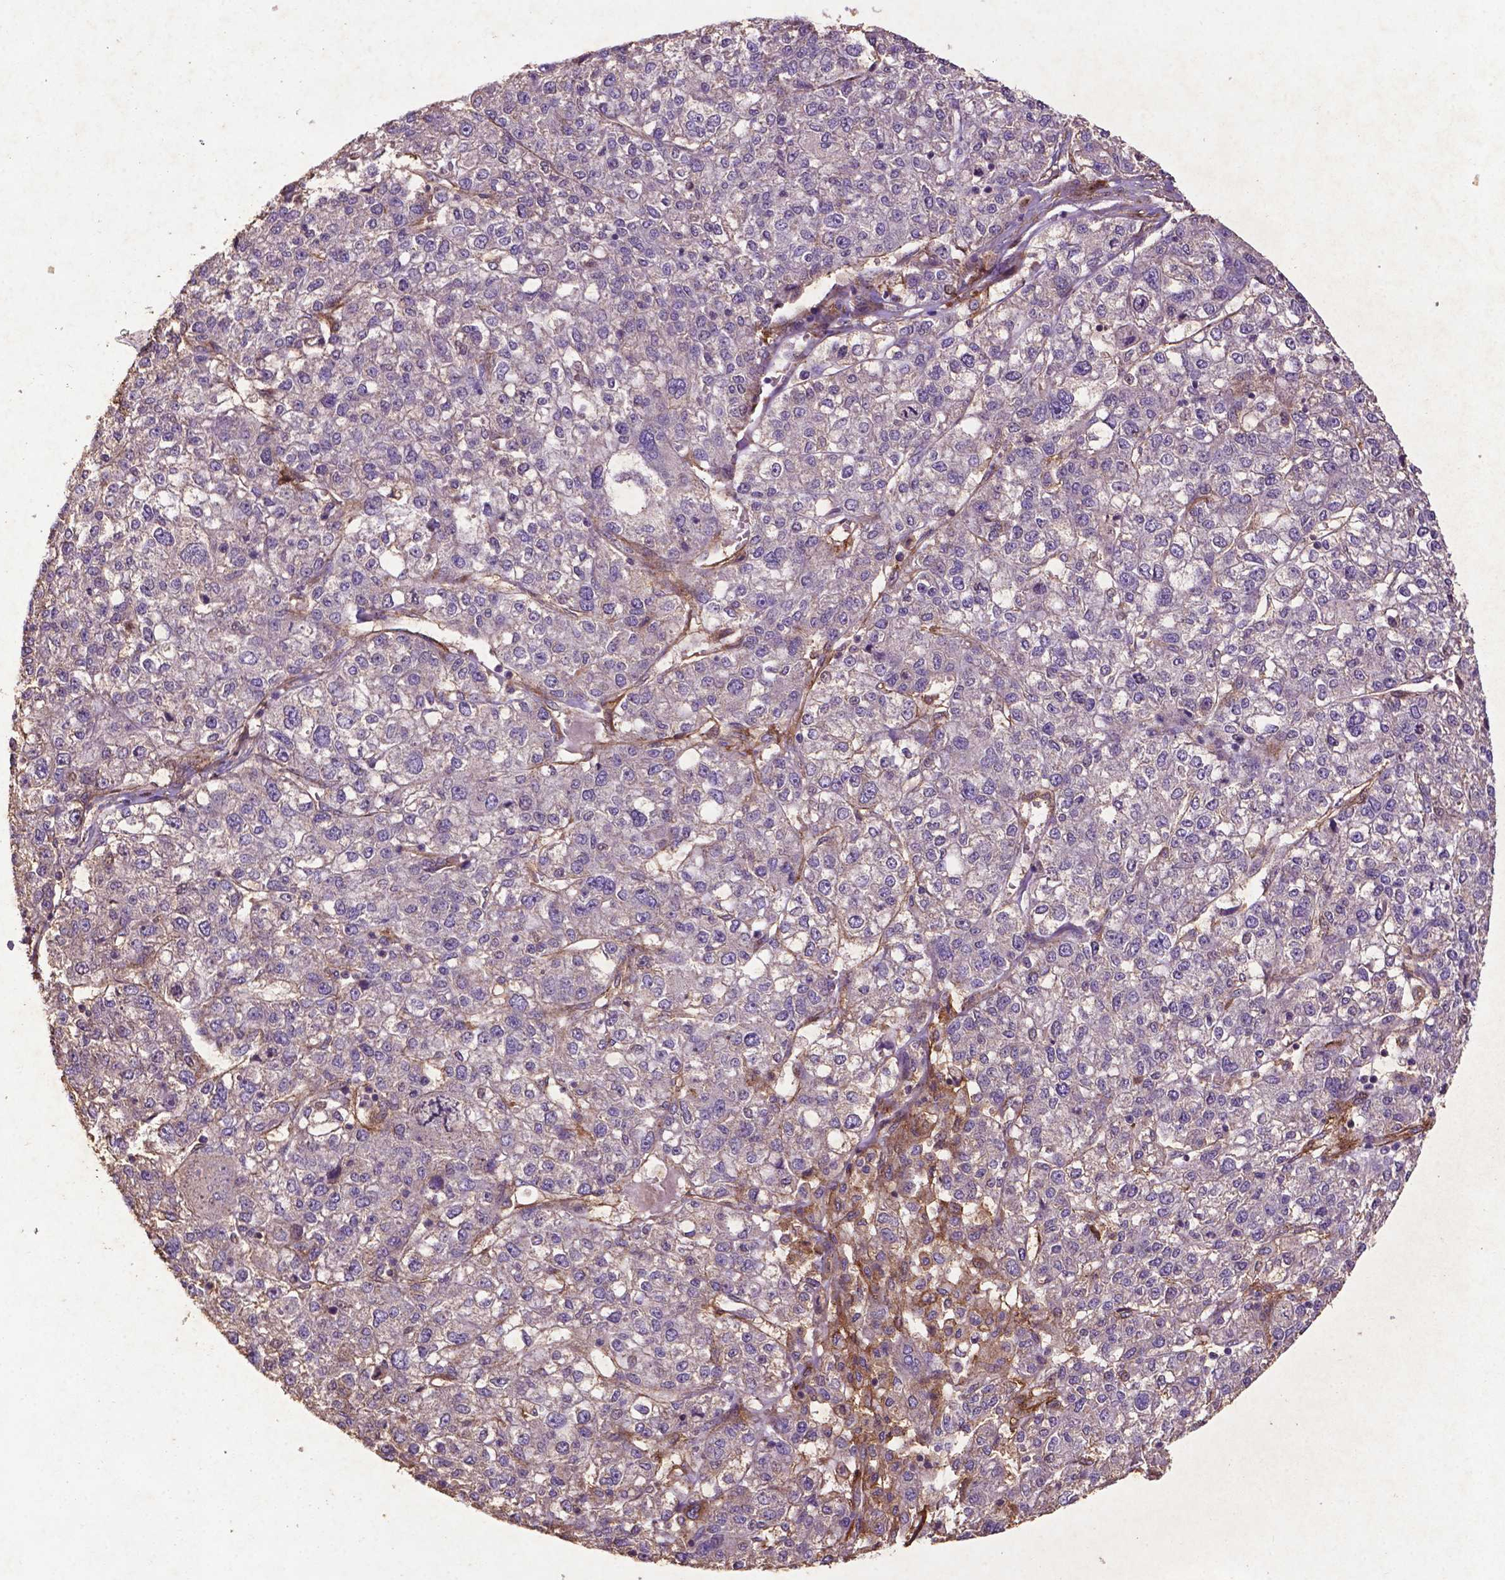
{"staining": {"intensity": "negative", "quantity": "none", "location": "none"}, "tissue": "liver cancer", "cell_type": "Tumor cells", "image_type": "cancer", "snomed": [{"axis": "morphology", "description": "Carcinoma, Hepatocellular, NOS"}, {"axis": "topography", "description": "Liver"}], "caption": "Immunohistochemistry (IHC) of liver cancer (hepatocellular carcinoma) demonstrates no expression in tumor cells. (Immunohistochemistry (IHC), brightfield microscopy, high magnification).", "gene": "RRAS", "patient": {"sex": "male", "age": 56}}